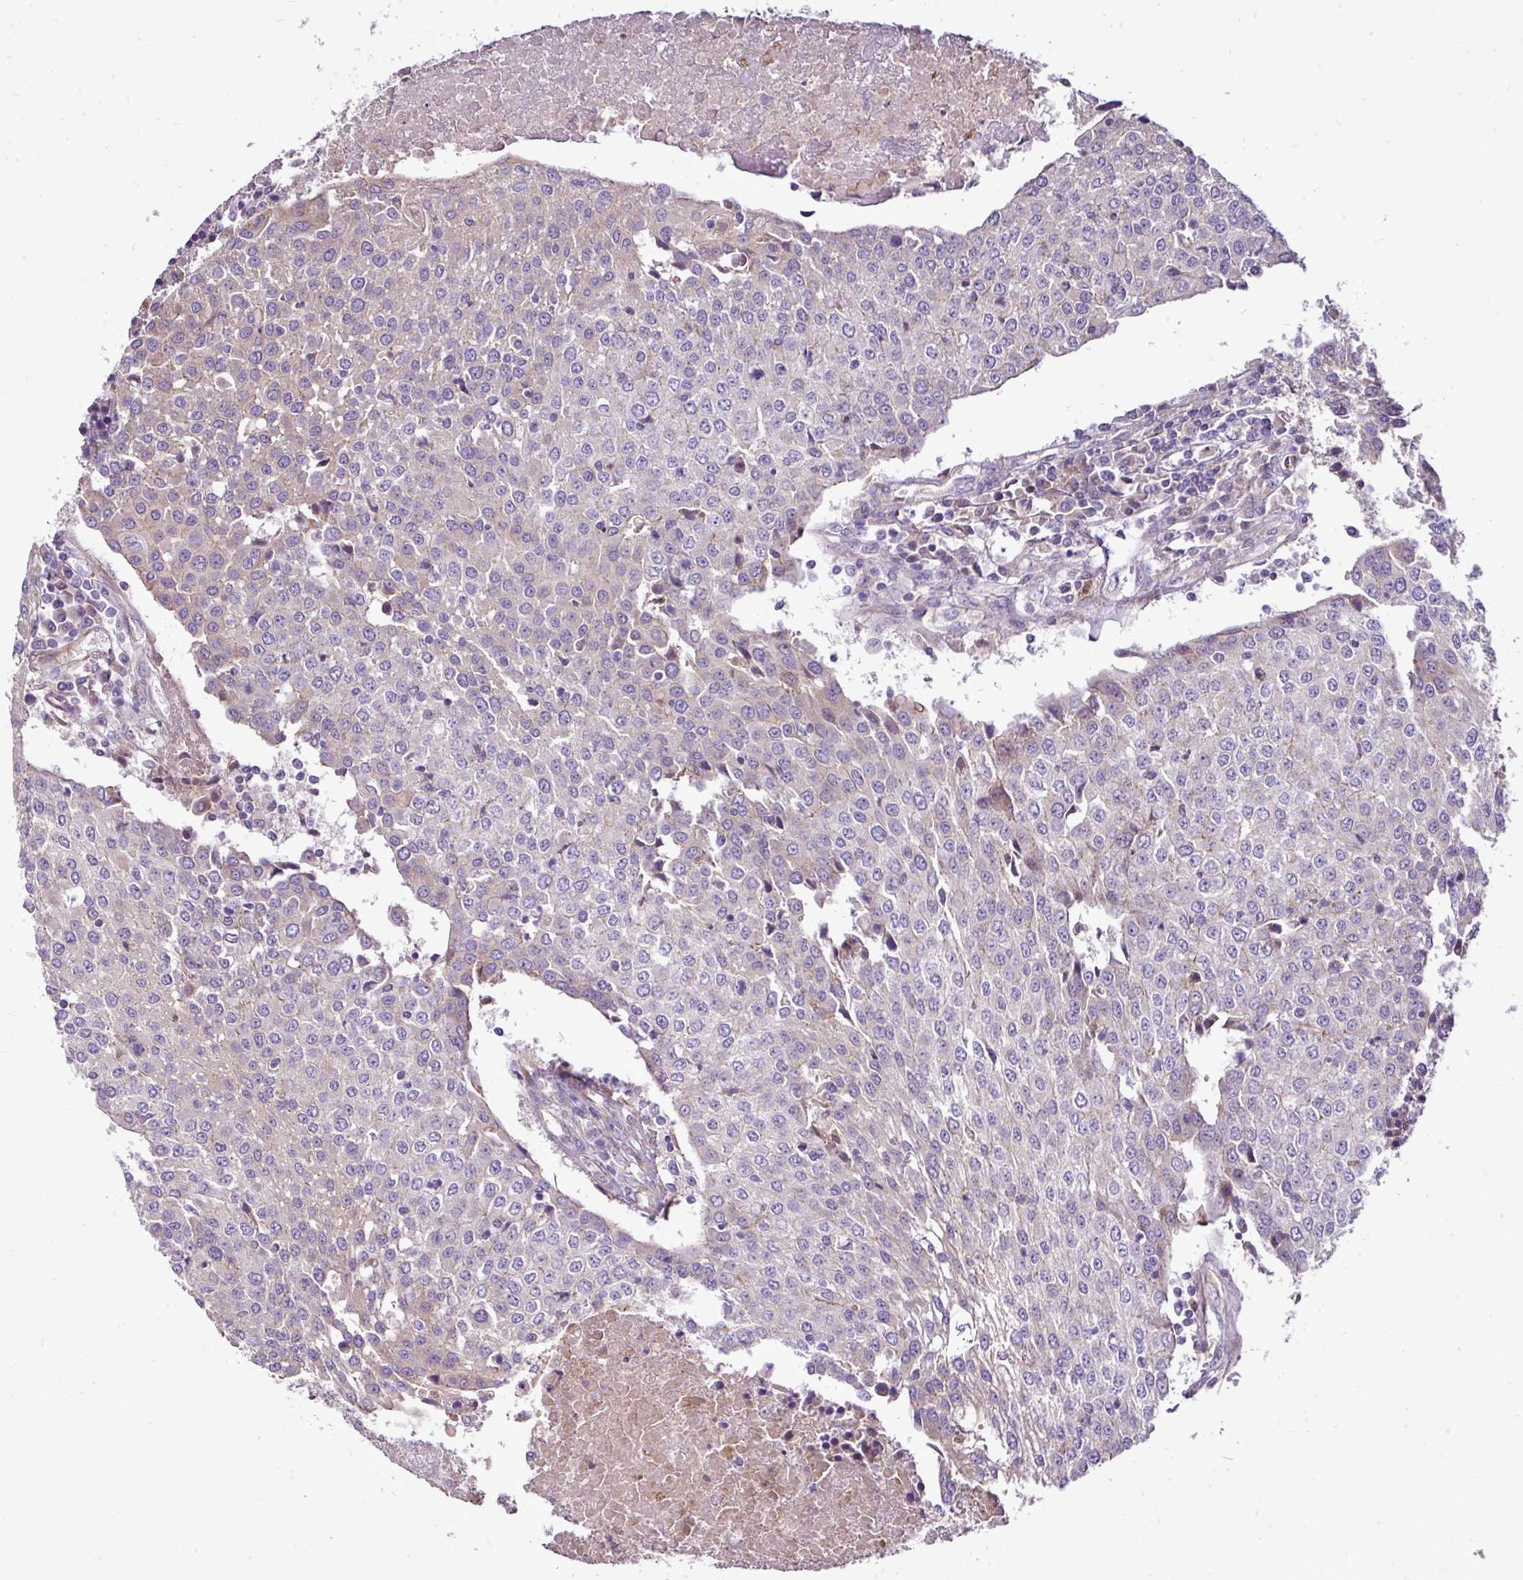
{"staining": {"intensity": "weak", "quantity": "<25%", "location": "cytoplasmic/membranous"}, "tissue": "urothelial cancer", "cell_type": "Tumor cells", "image_type": "cancer", "snomed": [{"axis": "morphology", "description": "Urothelial carcinoma, High grade"}, {"axis": "topography", "description": "Urinary bladder"}], "caption": "An IHC micrograph of urothelial carcinoma (high-grade) is shown. There is no staining in tumor cells of urothelial carcinoma (high-grade).", "gene": "GAN", "patient": {"sex": "female", "age": 85}}